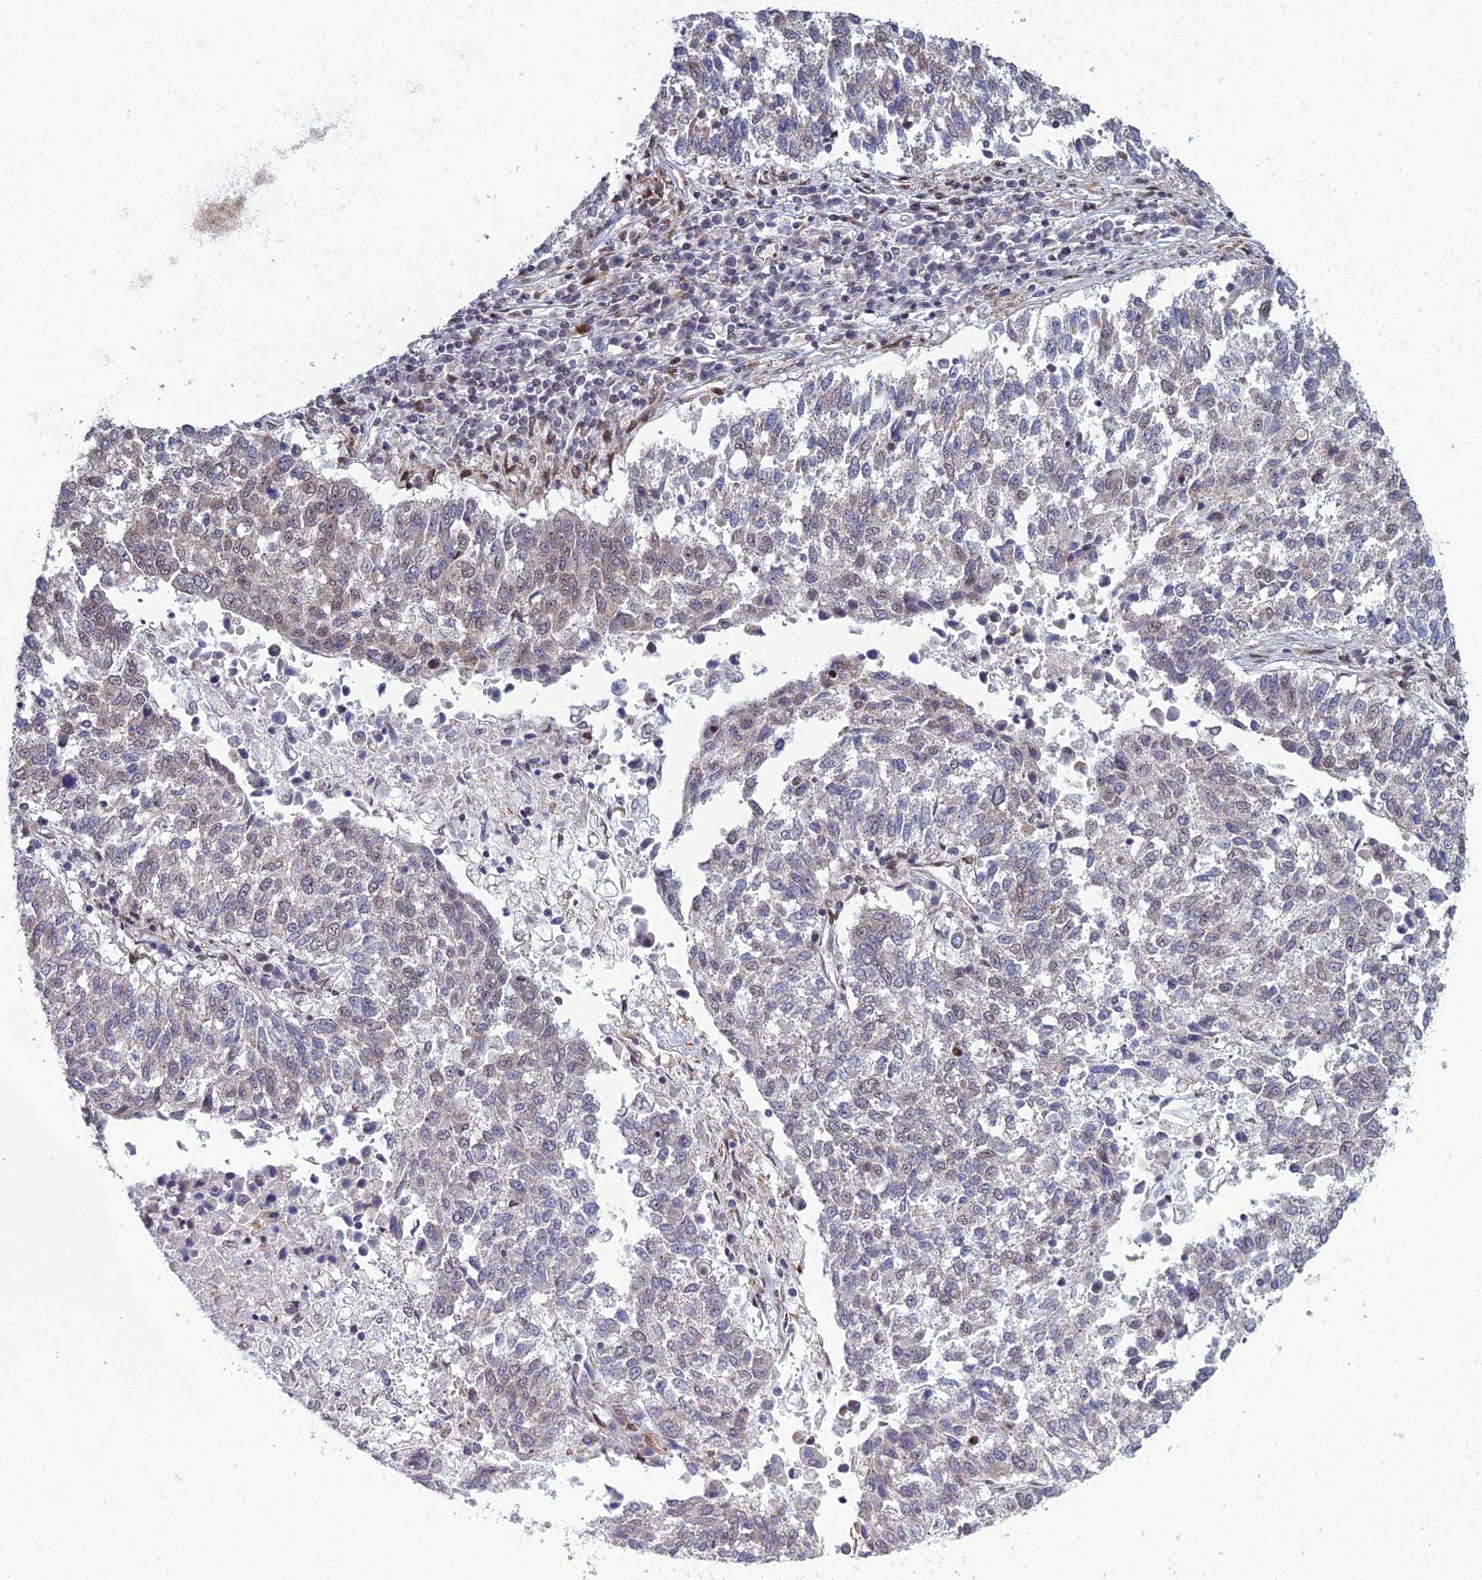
{"staining": {"intensity": "weak", "quantity": "<25%", "location": "cytoplasmic/membranous"}, "tissue": "lung cancer", "cell_type": "Tumor cells", "image_type": "cancer", "snomed": [{"axis": "morphology", "description": "Squamous cell carcinoma, NOS"}, {"axis": "topography", "description": "Lung"}], "caption": "Lung squamous cell carcinoma stained for a protein using immunohistochemistry displays no positivity tumor cells.", "gene": "ZNF668", "patient": {"sex": "male", "age": 73}}